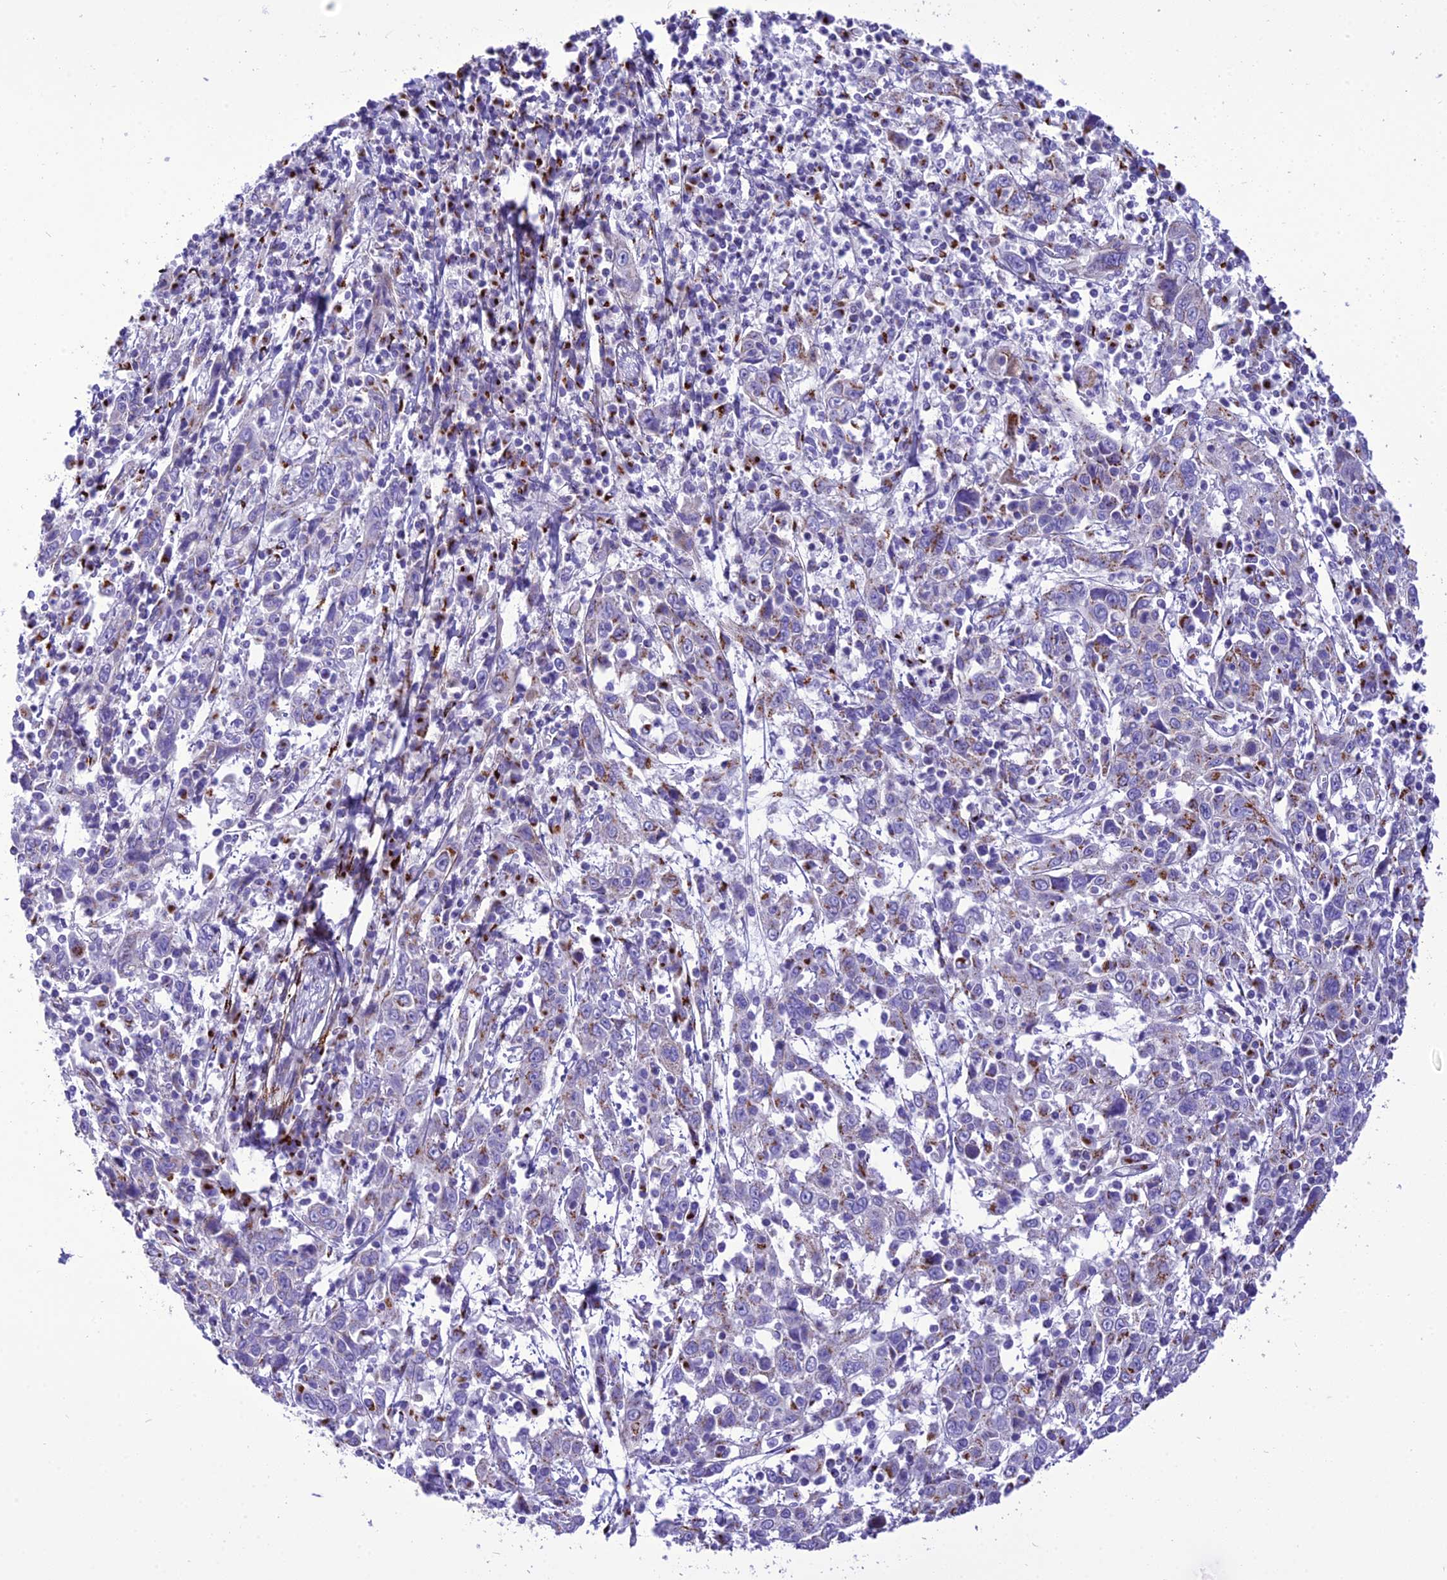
{"staining": {"intensity": "moderate", "quantity": "25%-75%", "location": "cytoplasmic/membranous"}, "tissue": "cervical cancer", "cell_type": "Tumor cells", "image_type": "cancer", "snomed": [{"axis": "morphology", "description": "Squamous cell carcinoma, NOS"}, {"axis": "topography", "description": "Cervix"}], "caption": "This is a photomicrograph of immunohistochemistry staining of squamous cell carcinoma (cervical), which shows moderate positivity in the cytoplasmic/membranous of tumor cells.", "gene": "GOLM2", "patient": {"sex": "female", "age": 46}}